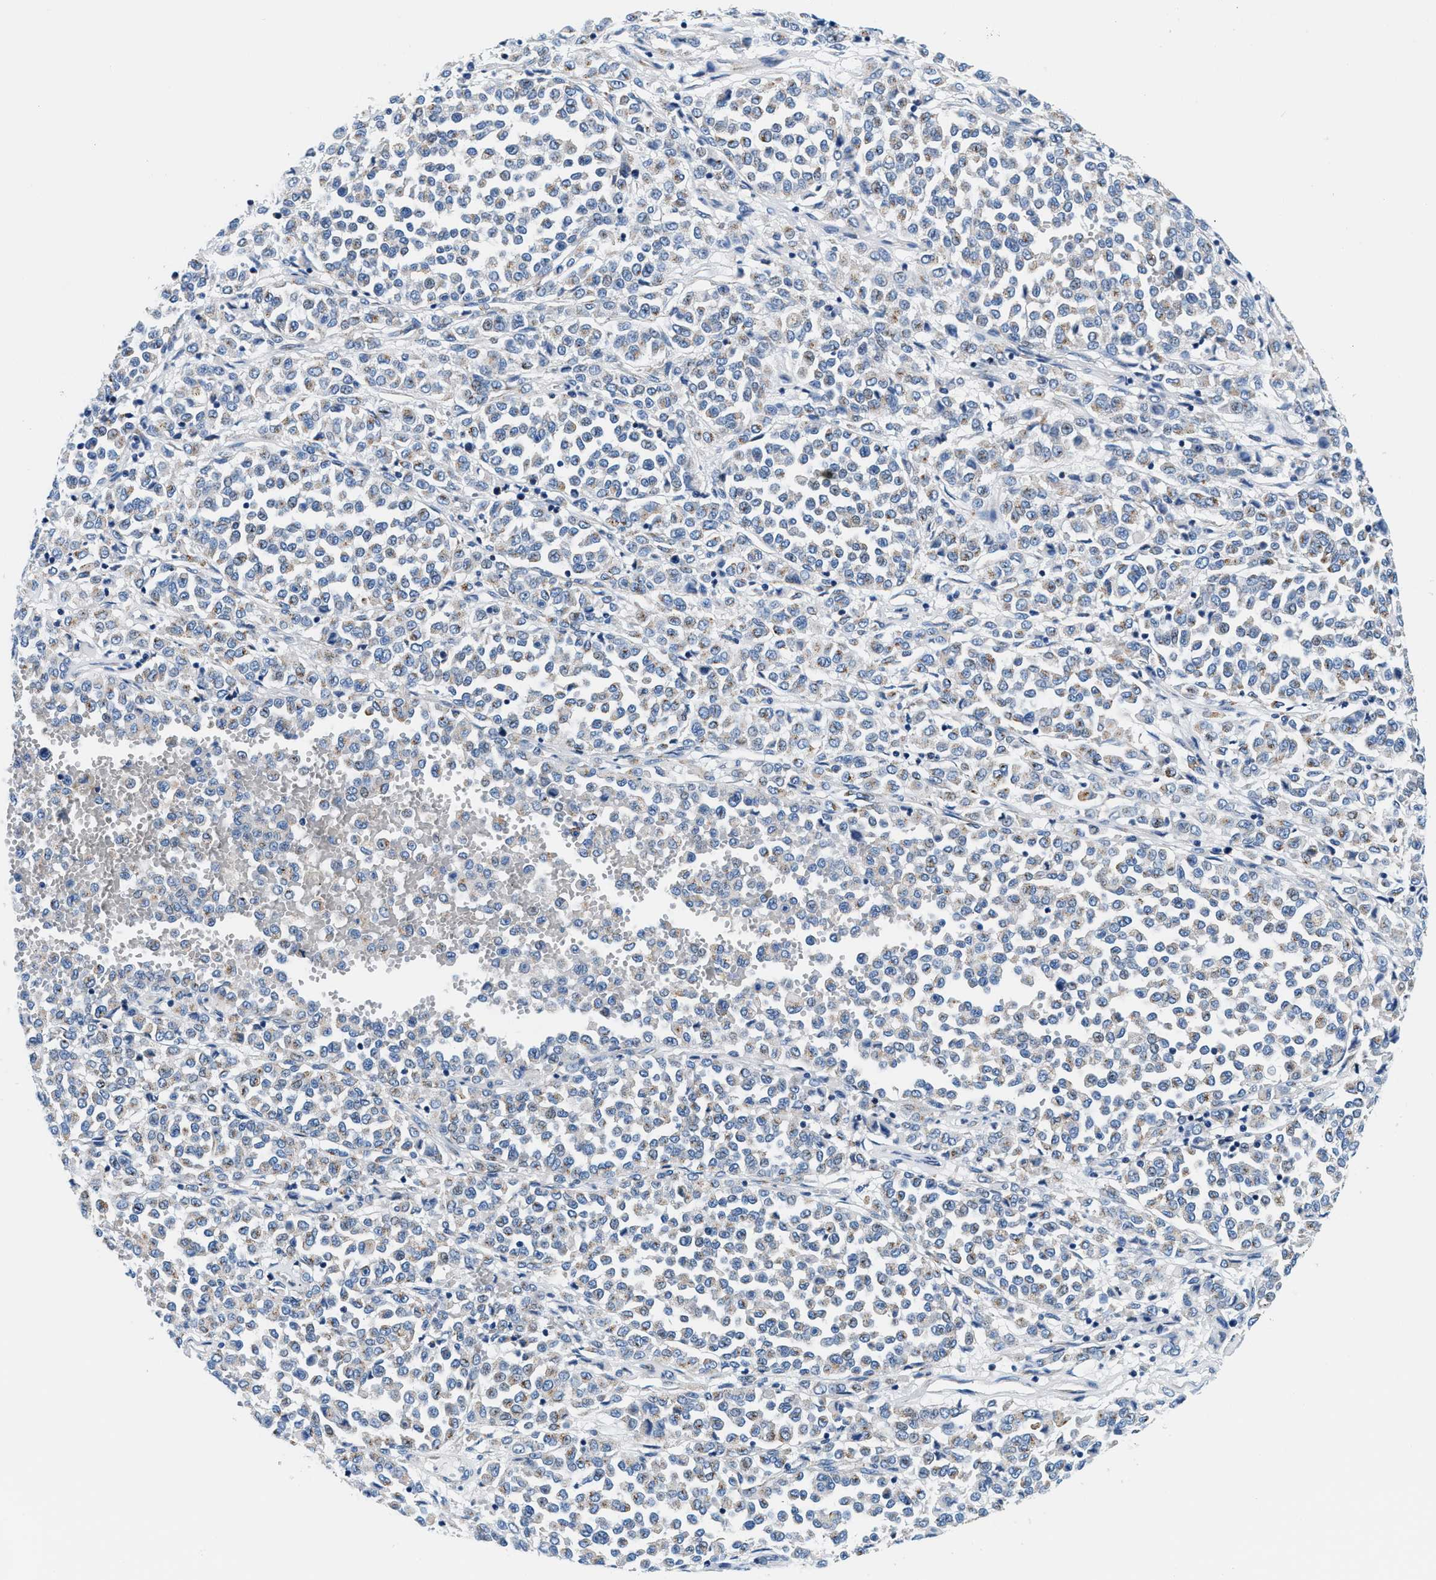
{"staining": {"intensity": "weak", "quantity": "<25%", "location": "cytoplasmic/membranous"}, "tissue": "melanoma", "cell_type": "Tumor cells", "image_type": "cancer", "snomed": [{"axis": "morphology", "description": "Malignant melanoma, Metastatic site"}, {"axis": "topography", "description": "Pancreas"}], "caption": "There is no significant staining in tumor cells of melanoma.", "gene": "VPS53", "patient": {"sex": "female", "age": 30}}